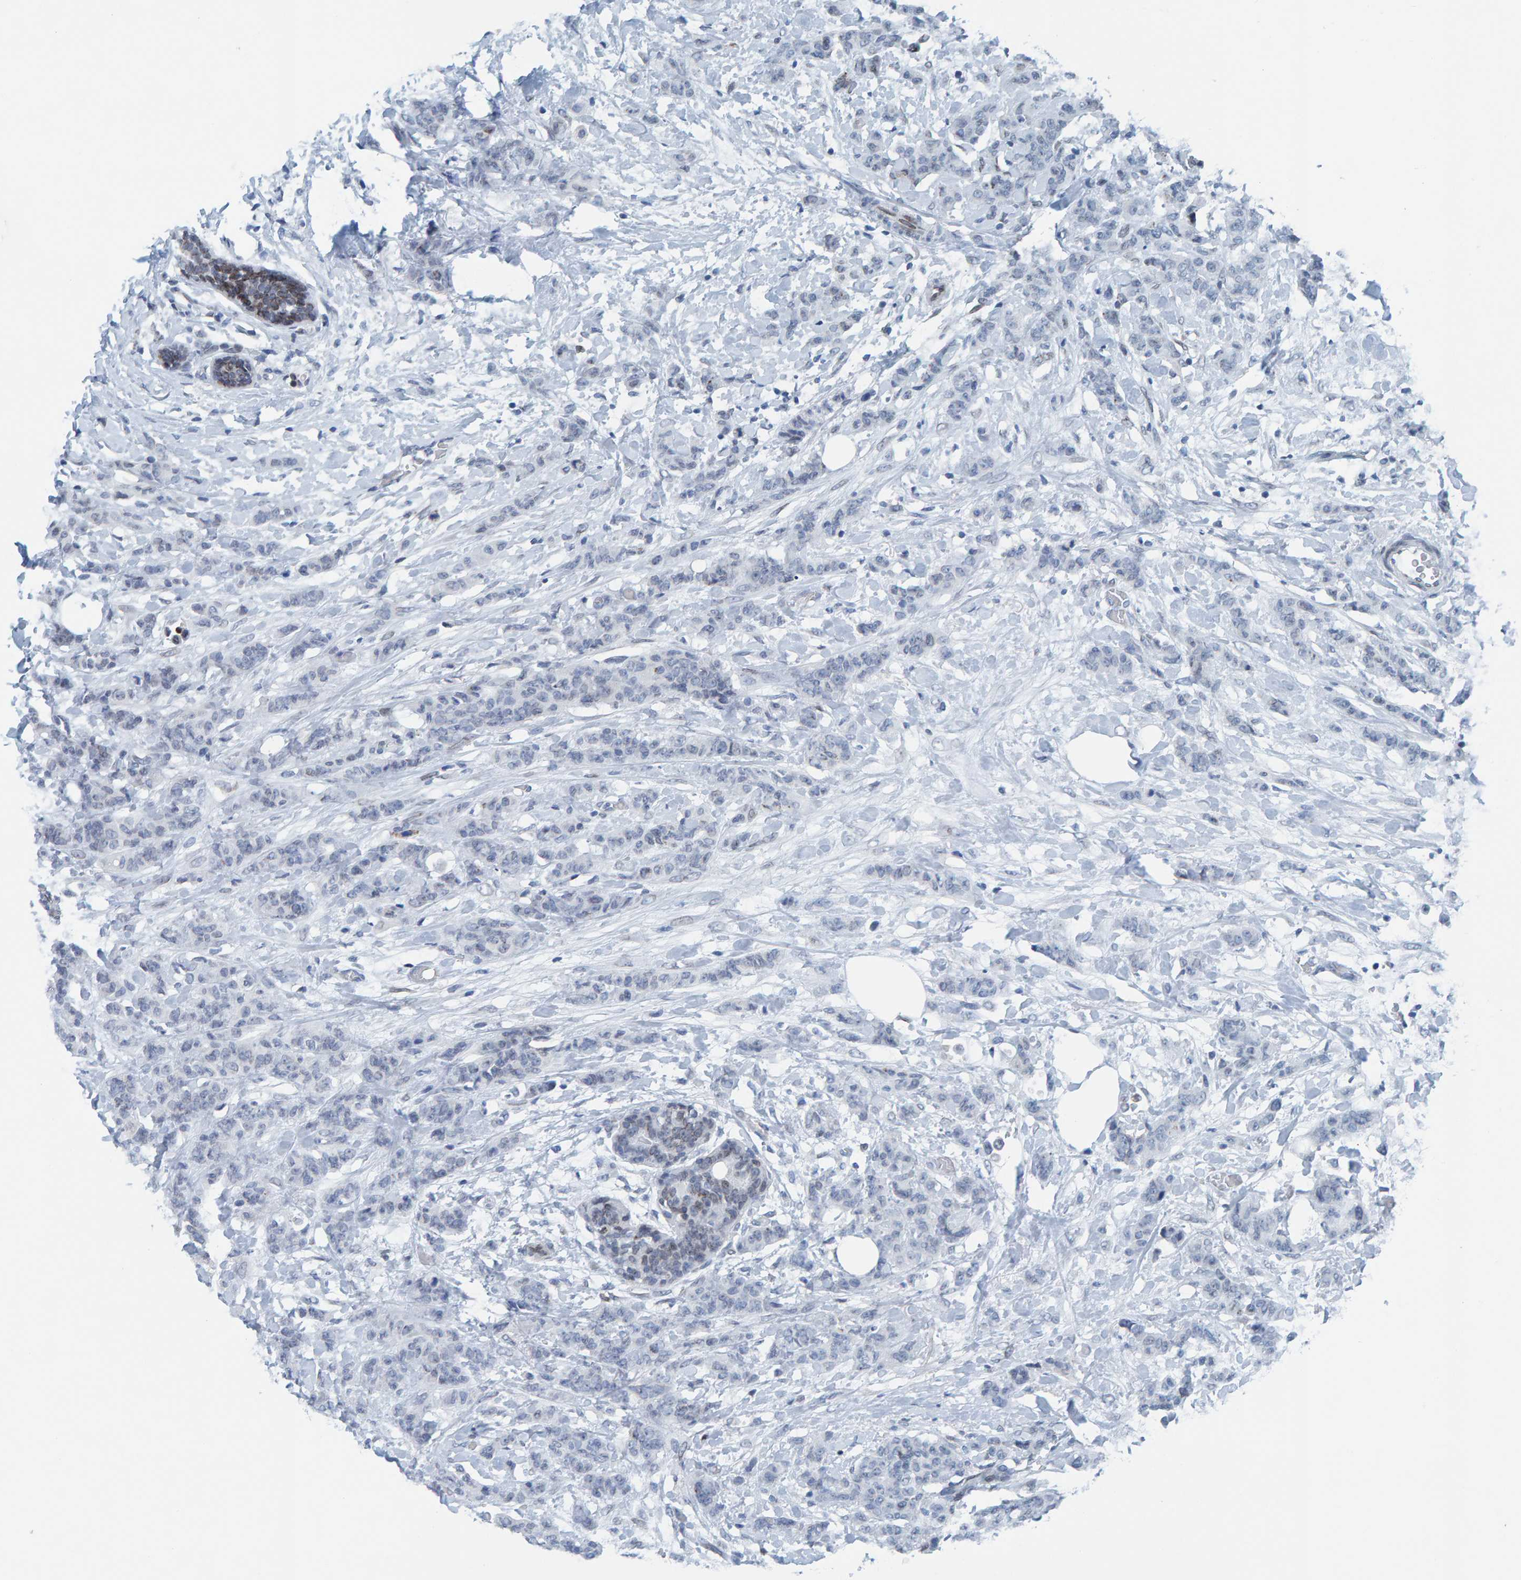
{"staining": {"intensity": "negative", "quantity": "none", "location": "none"}, "tissue": "breast cancer", "cell_type": "Tumor cells", "image_type": "cancer", "snomed": [{"axis": "morphology", "description": "Normal tissue, NOS"}, {"axis": "morphology", "description": "Duct carcinoma"}, {"axis": "topography", "description": "Breast"}], "caption": "Human breast infiltrating ductal carcinoma stained for a protein using immunohistochemistry exhibits no staining in tumor cells.", "gene": "LMNB2", "patient": {"sex": "female", "age": 40}}